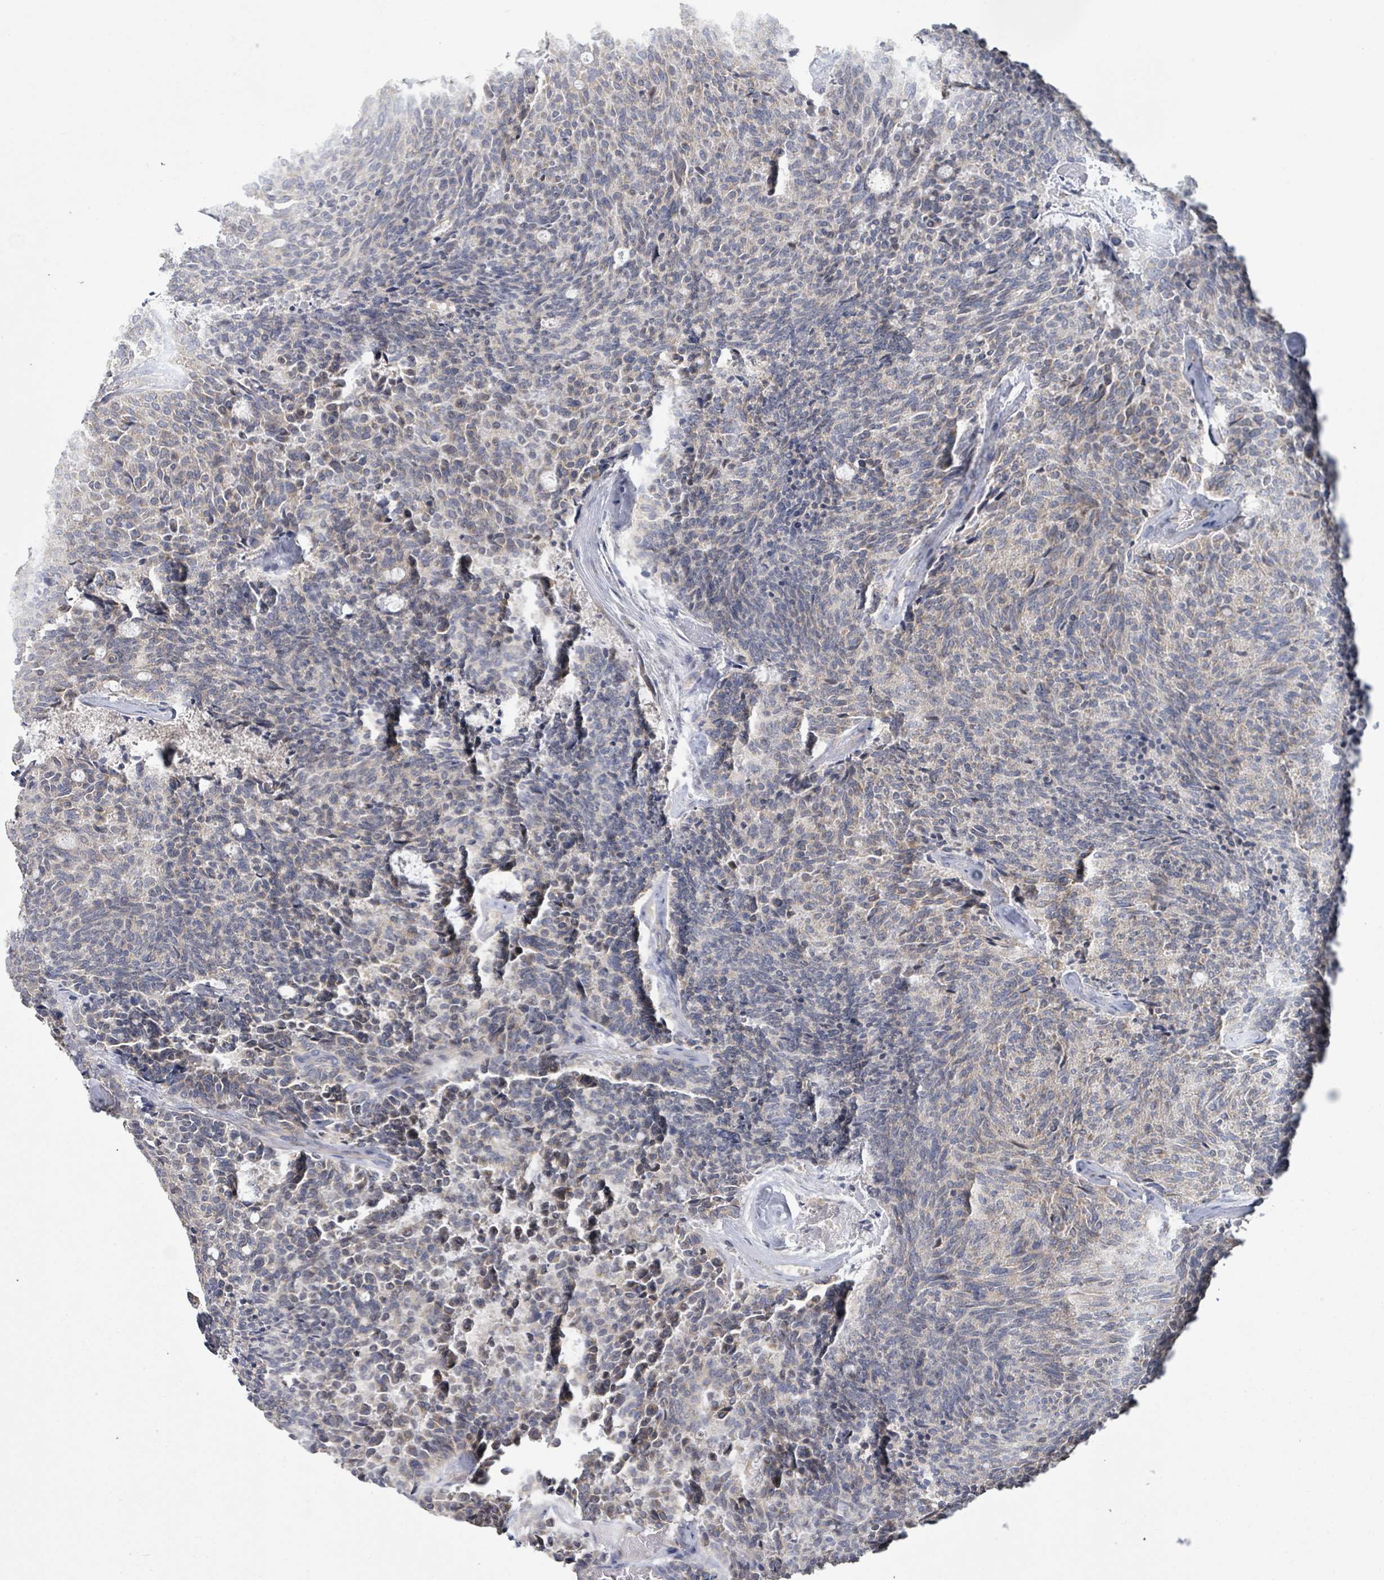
{"staining": {"intensity": "weak", "quantity": "25%-75%", "location": "cytoplasmic/membranous"}, "tissue": "carcinoid", "cell_type": "Tumor cells", "image_type": "cancer", "snomed": [{"axis": "morphology", "description": "Carcinoid, malignant, NOS"}, {"axis": "topography", "description": "Pancreas"}], "caption": "This micrograph exhibits immunohistochemistry staining of carcinoid (malignant), with low weak cytoplasmic/membranous expression in approximately 25%-75% of tumor cells.", "gene": "KCNS2", "patient": {"sex": "female", "age": 54}}